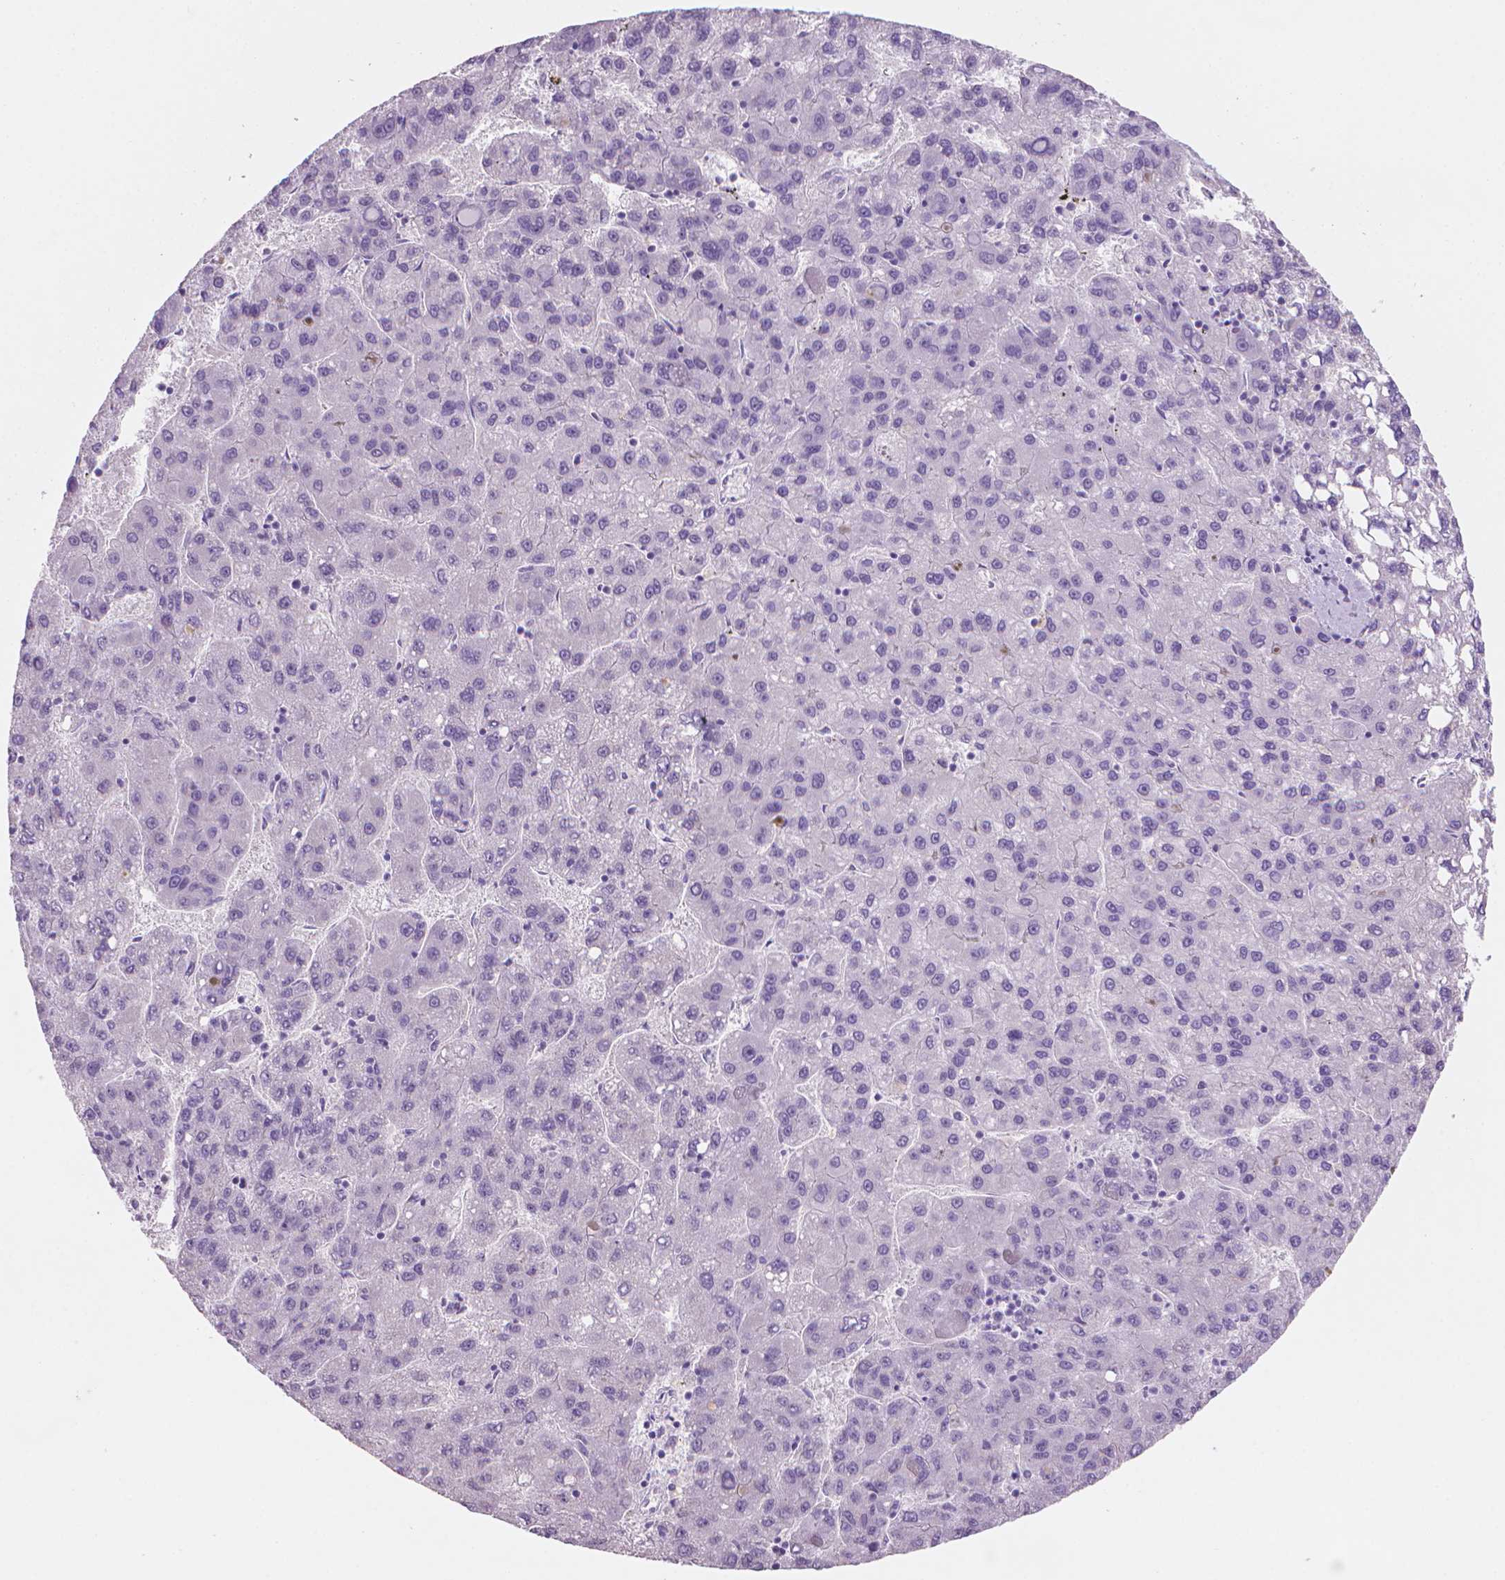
{"staining": {"intensity": "negative", "quantity": "none", "location": "none"}, "tissue": "liver cancer", "cell_type": "Tumor cells", "image_type": "cancer", "snomed": [{"axis": "morphology", "description": "Carcinoma, Hepatocellular, NOS"}, {"axis": "topography", "description": "Liver"}], "caption": "A high-resolution histopathology image shows immunohistochemistry staining of liver cancer, which demonstrates no significant positivity in tumor cells.", "gene": "MUC1", "patient": {"sex": "female", "age": 82}}